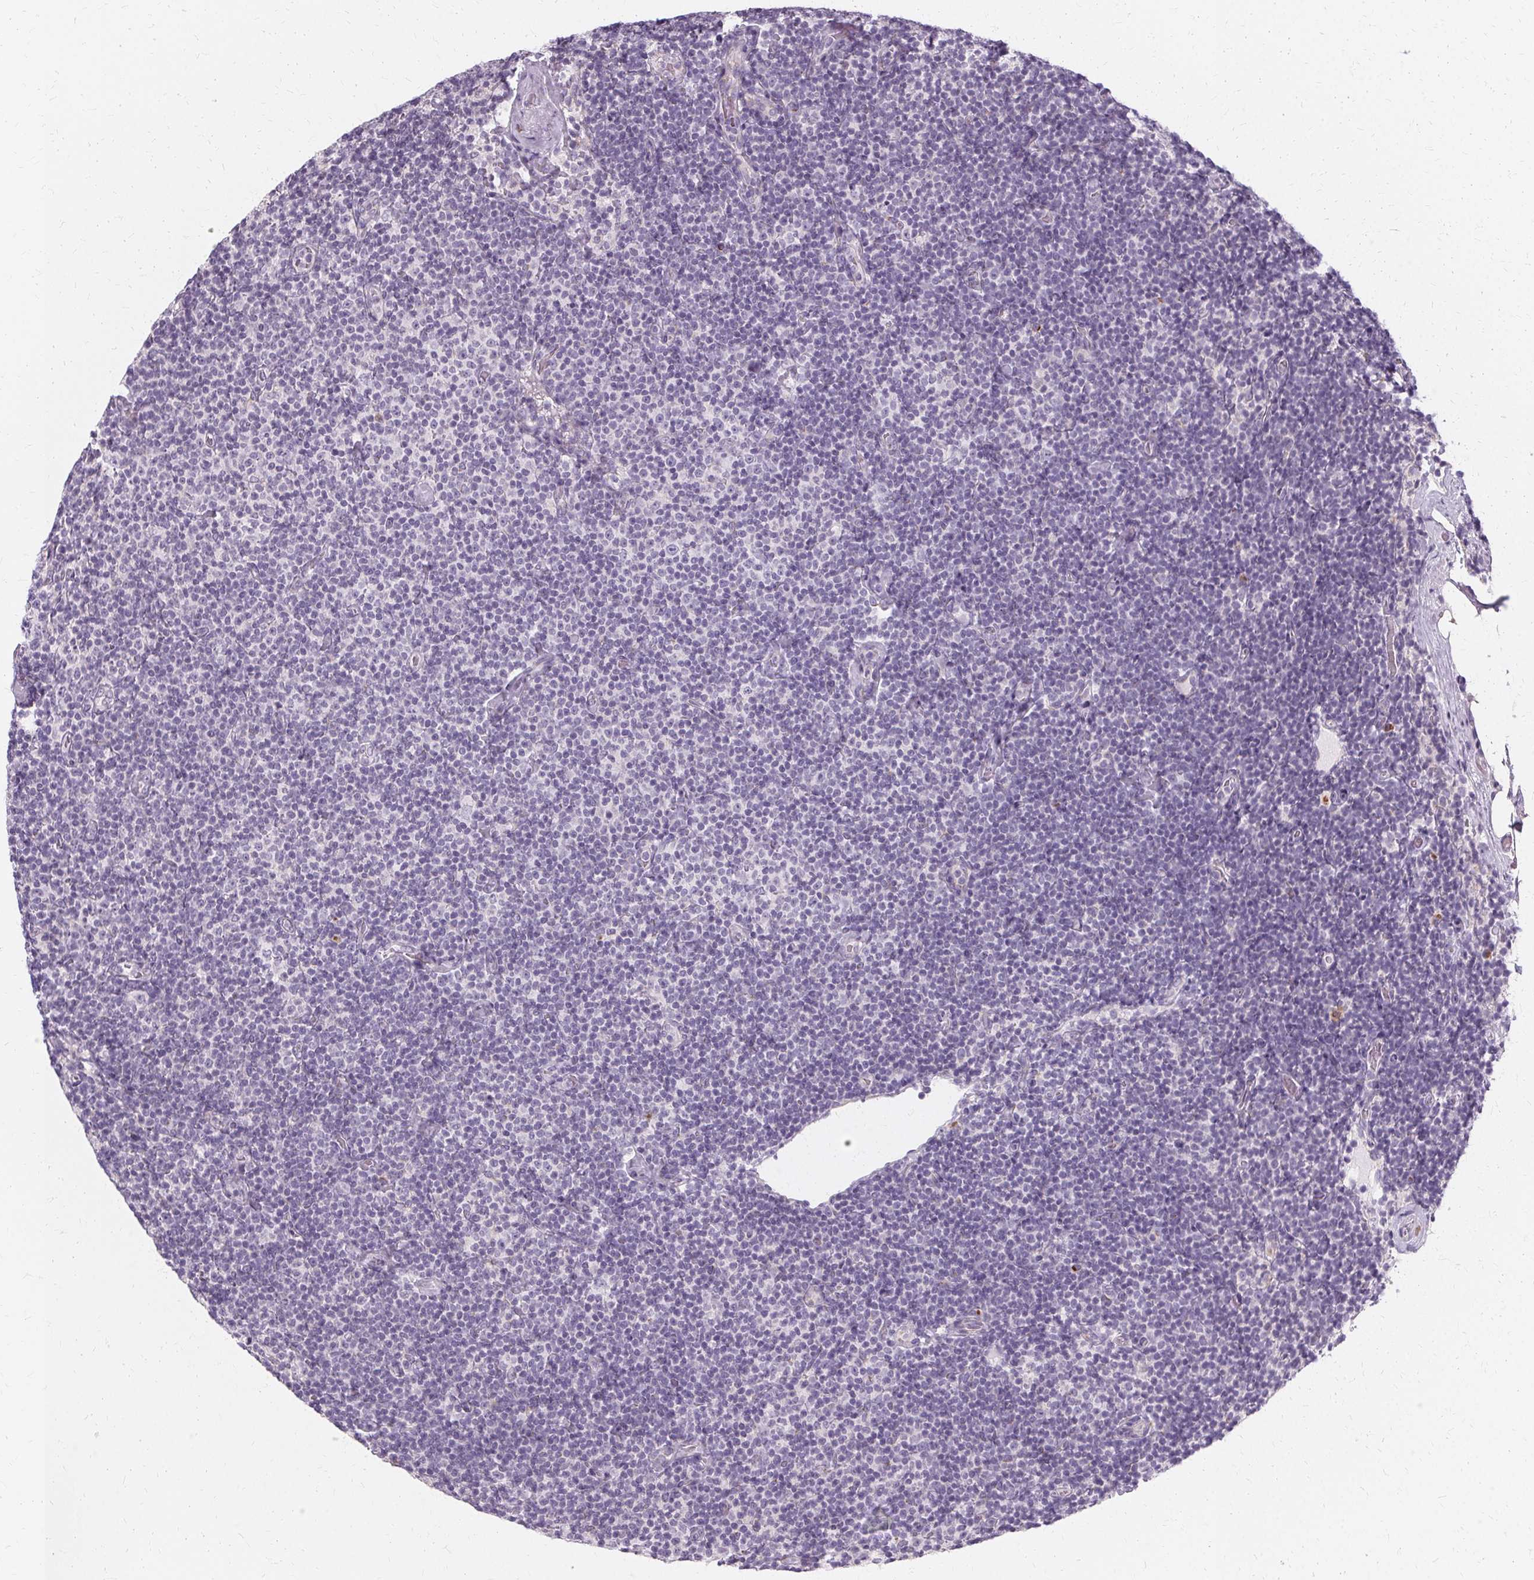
{"staining": {"intensity": "negative", "quantity": "none", "location": "none"}, "tissue": "lymphoma", "cell_type": "Tumor cells", "image_type": "cancer", "snomed": [{"axis": "morphology", "description": "Malignant lymphoma, non-Hodgkin's type, Low grade"}, {"axis": "topography", "description": "Lymph node"}], "caption": "Tumor cells are negative for protein expression in human lymphoma. Nuclei are stained in blue.", "gene": "FCRL3", "patient": {"sex": "male", "age": 81}}